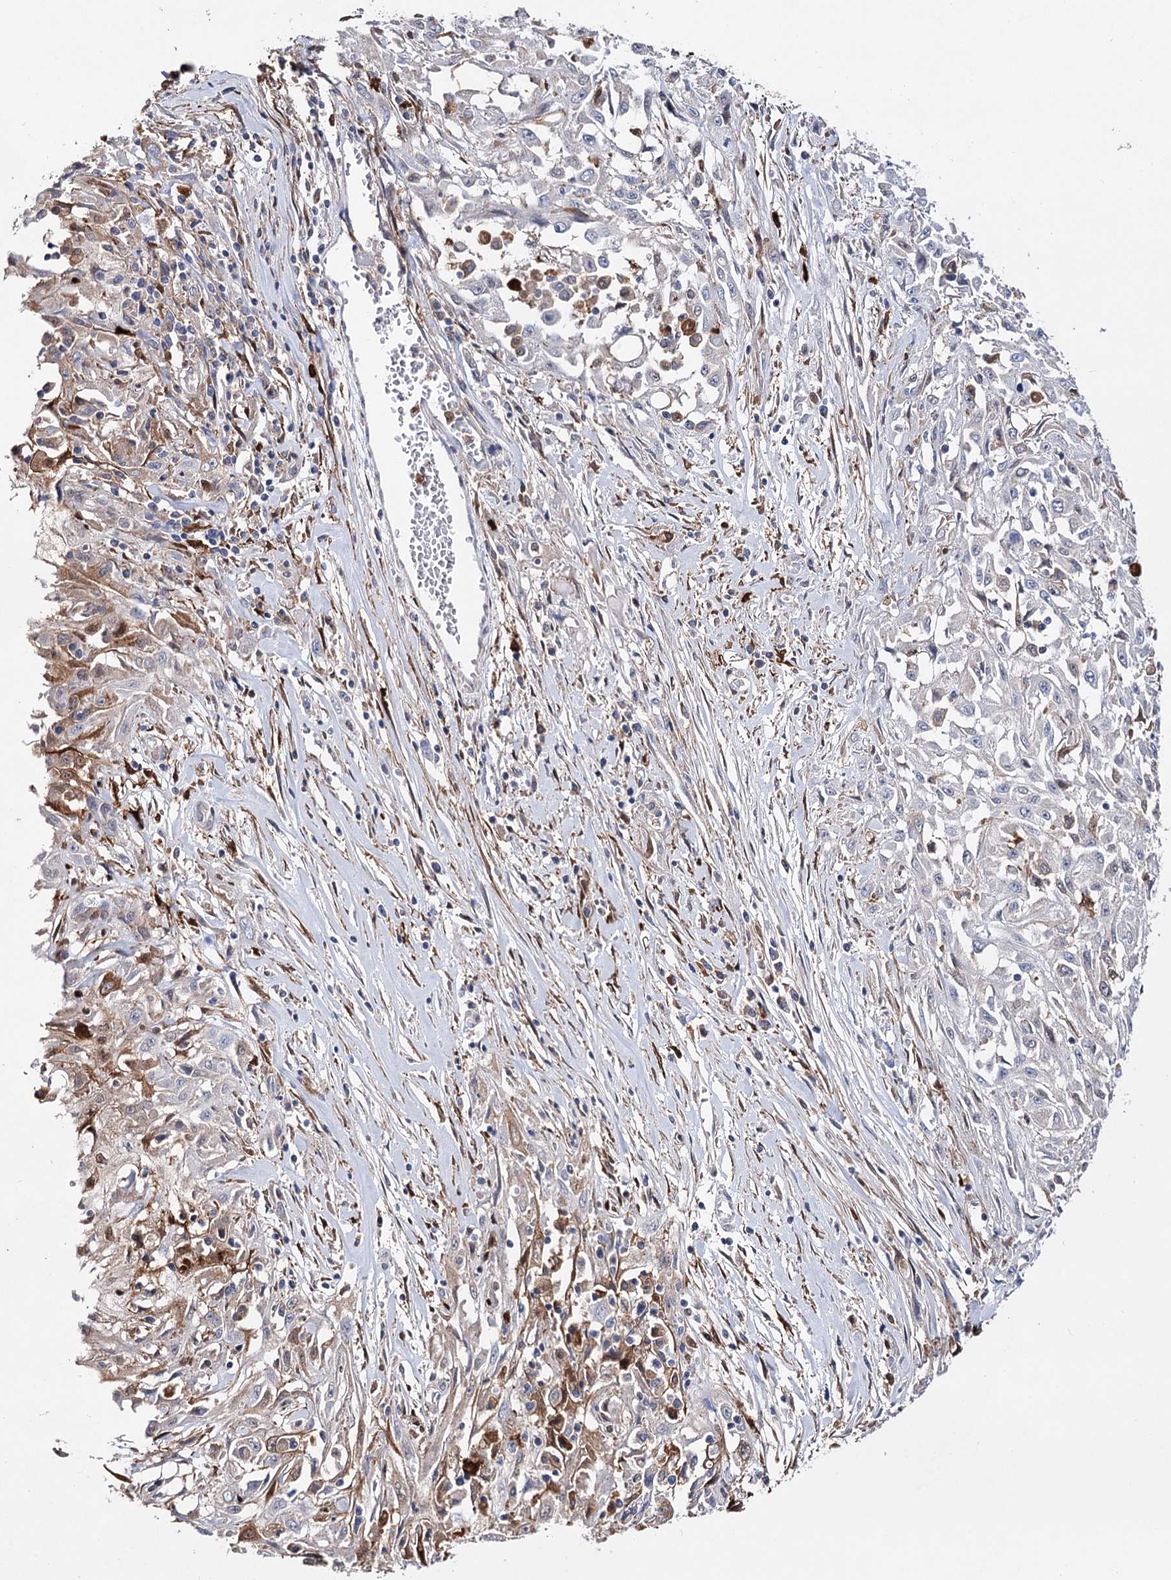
{"staining": {"intensity": "negative", "quantity": "none", "location": "none"}, "tissue": "skin cancer", "cell_type": "Tumor cells", "image_type": "cancer", "snomed": [{"axis": "morphology", "description": "Squamous cell carcinoma, NOS"}, {"axis": "morphology", "description": "Squamous cell carcinoma, metastatic, NOS"}, {"axis": "topography", "description": "Skin"}, {"axis": "topography", "description": "Lymph node"}], "caption": "DAB immunohistochemical staining of skin cancer demonstrates no significant positivity in tumor cells.", "gene": "CFAP46", "patient": {"sex": "male", "age": 75}}